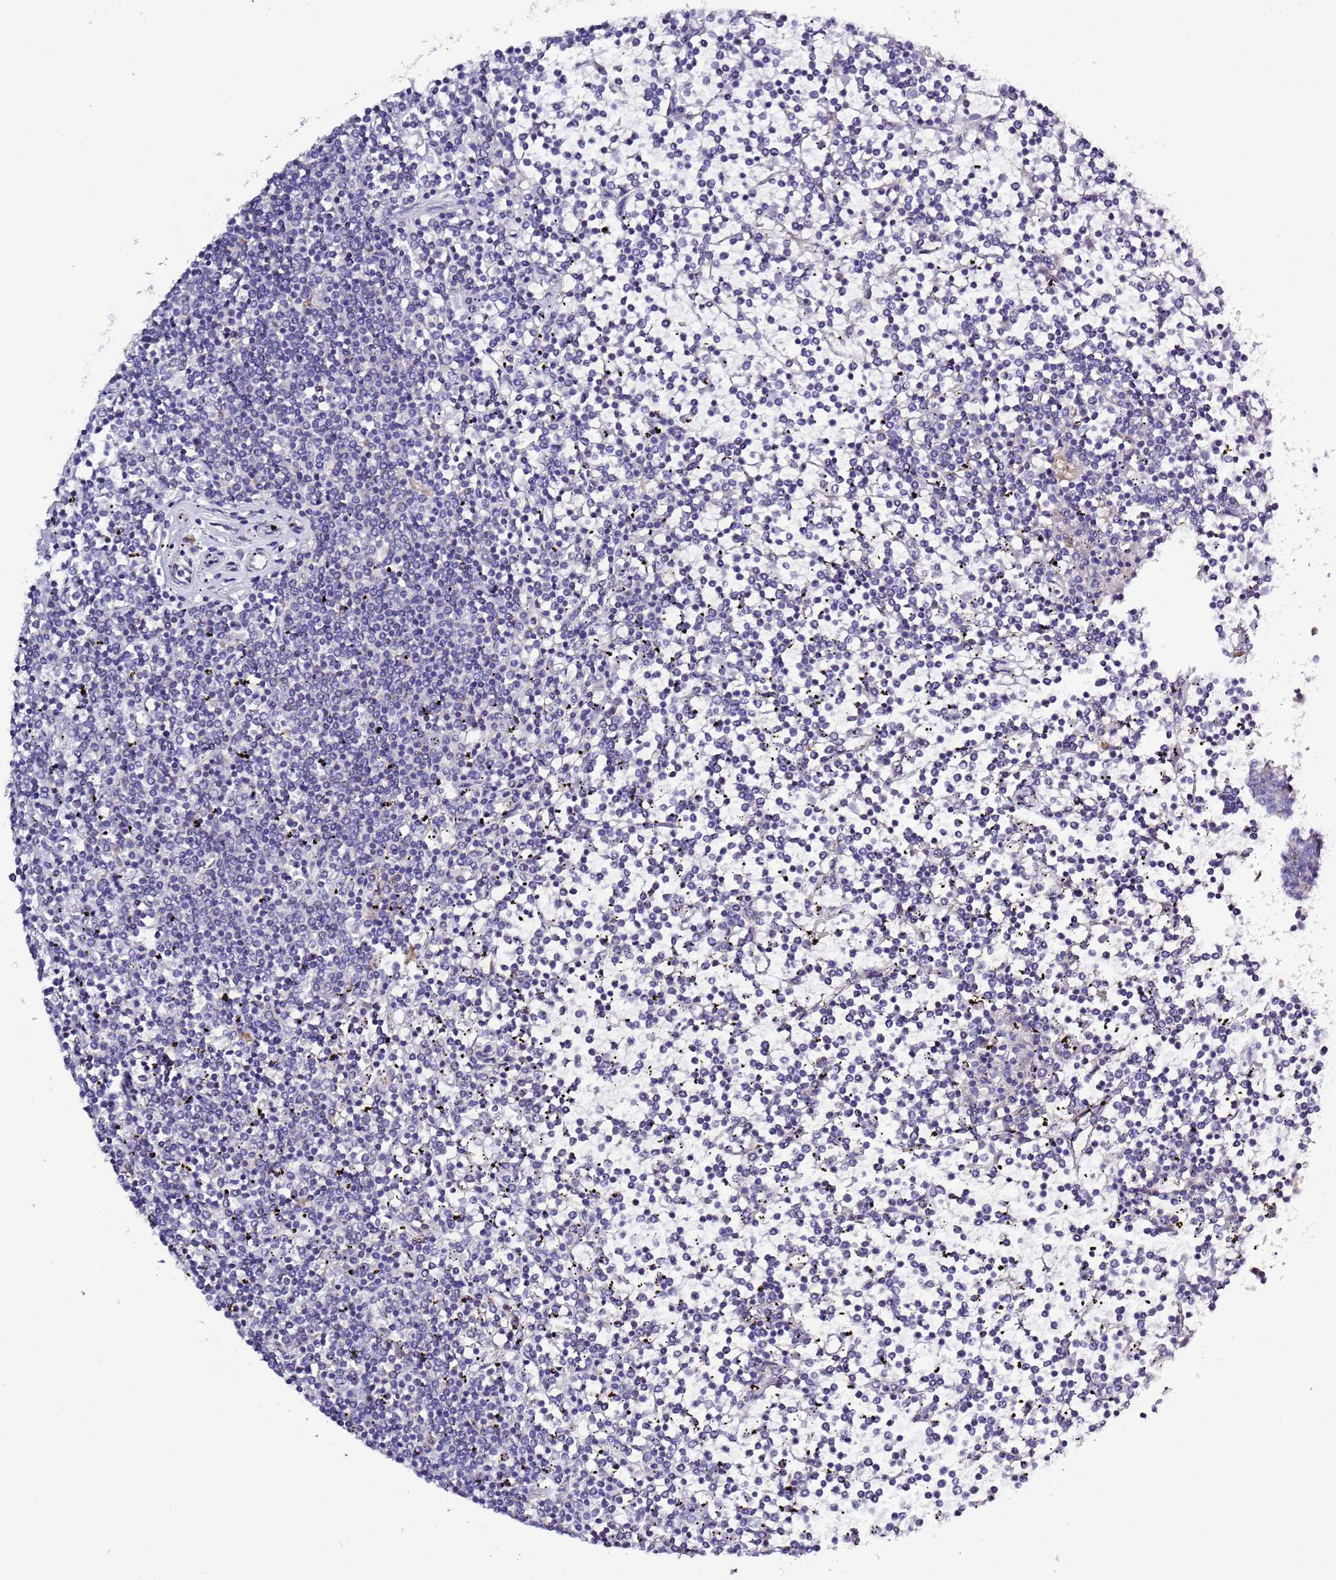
{"staining": {"intensity": "negative", "quantity": "none", "location": "none"}, "tissue": "lymphoma", "cell_type": "Tumor cells", "image_type": "cancer", "snomed": [{"axis": "morphology", "description": "Malignant lymphoma, non-Hodgkin's type, Low grade"}, {"axis": "topography", "description": "Spleen"}], "caption": "Image shows no significant protein staining in tumor cells of lymphoma. Nuclei are stained in blue.", "gene": "SPCS1", "patient": {"sex": "female", "age": 19}}